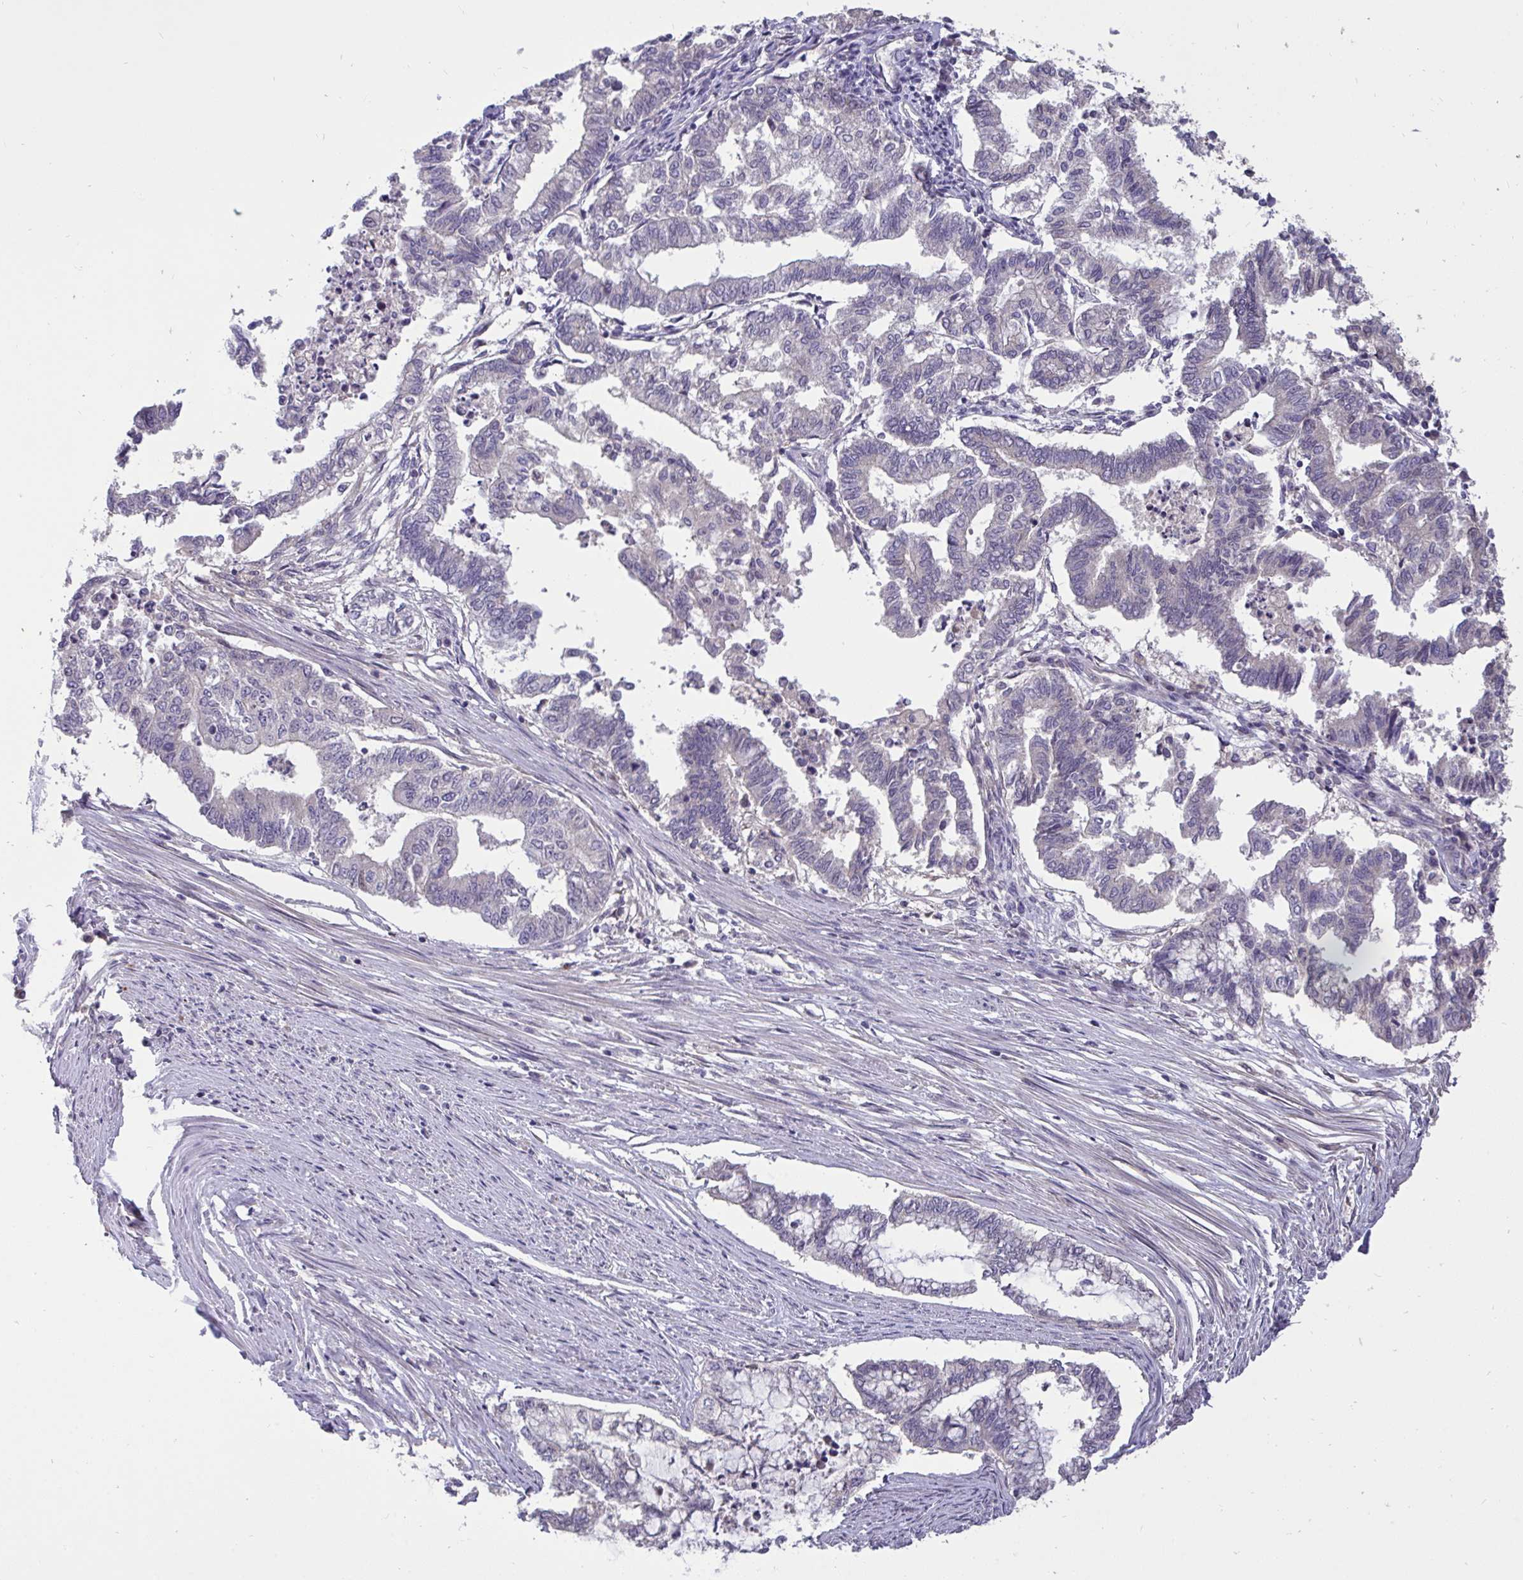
{"staining": {"intensity": "negative", "quantity": "none", "location": "none"}, "tissue": "endometrial cancer", "cell_type": "Tumor cells", "image_type": "cancer", "snomed": [{"axis": "morphology", "description": "Adenocarcinoma, NOS"}, {"axis": "topography", "description": "Endometrium"}], "caption": "This photomicrograph is of endometrial cancer stained with immunohistochemistry (IHC) to label a protein in brown with the nuclei are counter-stained blue. There is no staining in tumor cells.", "gene": "C19orf54", "patient": {"sex": "female", "age": 79}}